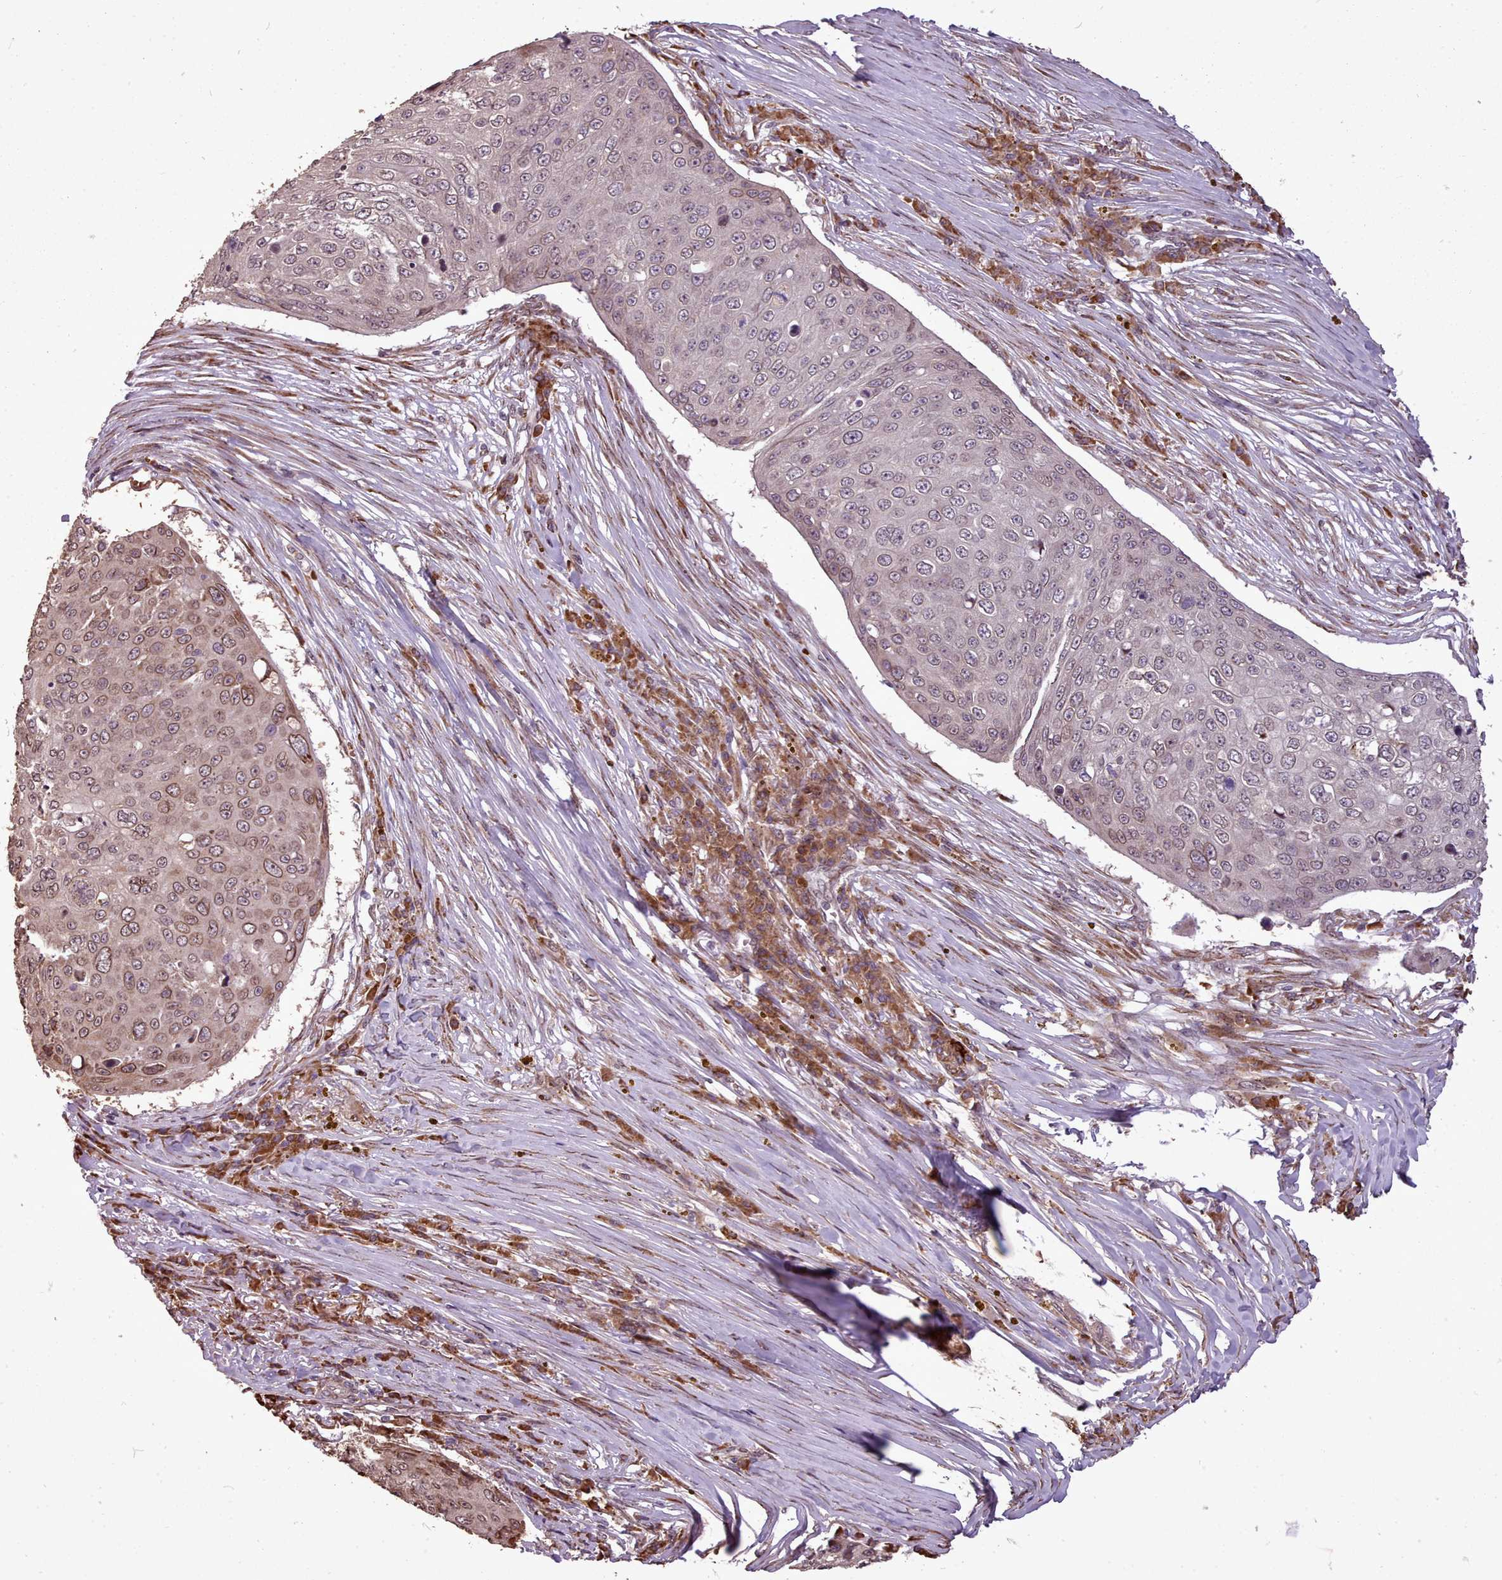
{"staining": {"intensity": "weak", "quantity": ">75%", "location": "cytoplasmic/membranous,nuclear"}, "tissue": "skin cancer", "cell_type": "Tumor cells", "image_type": "cancer", "snomed": [{"axis": "morphology", "description": "Squamous cell carcinoma, NOS"}, {"axis": "topography", "description": "Skin"}], "caption": "IHC staining of skin cancer, which displays low levels of weak cytoplasmic/membranous and nuclear expression in about >75% of tumor cells indicating weak cytoplasmic/membranous and nuclear protein staining. The staining was performed using DAB (brown) for protein detection and nuclei were counterstained in hematoxylin (blue).", "gene": "CABP1", "patient": {"sex": "male", "age": 71}}